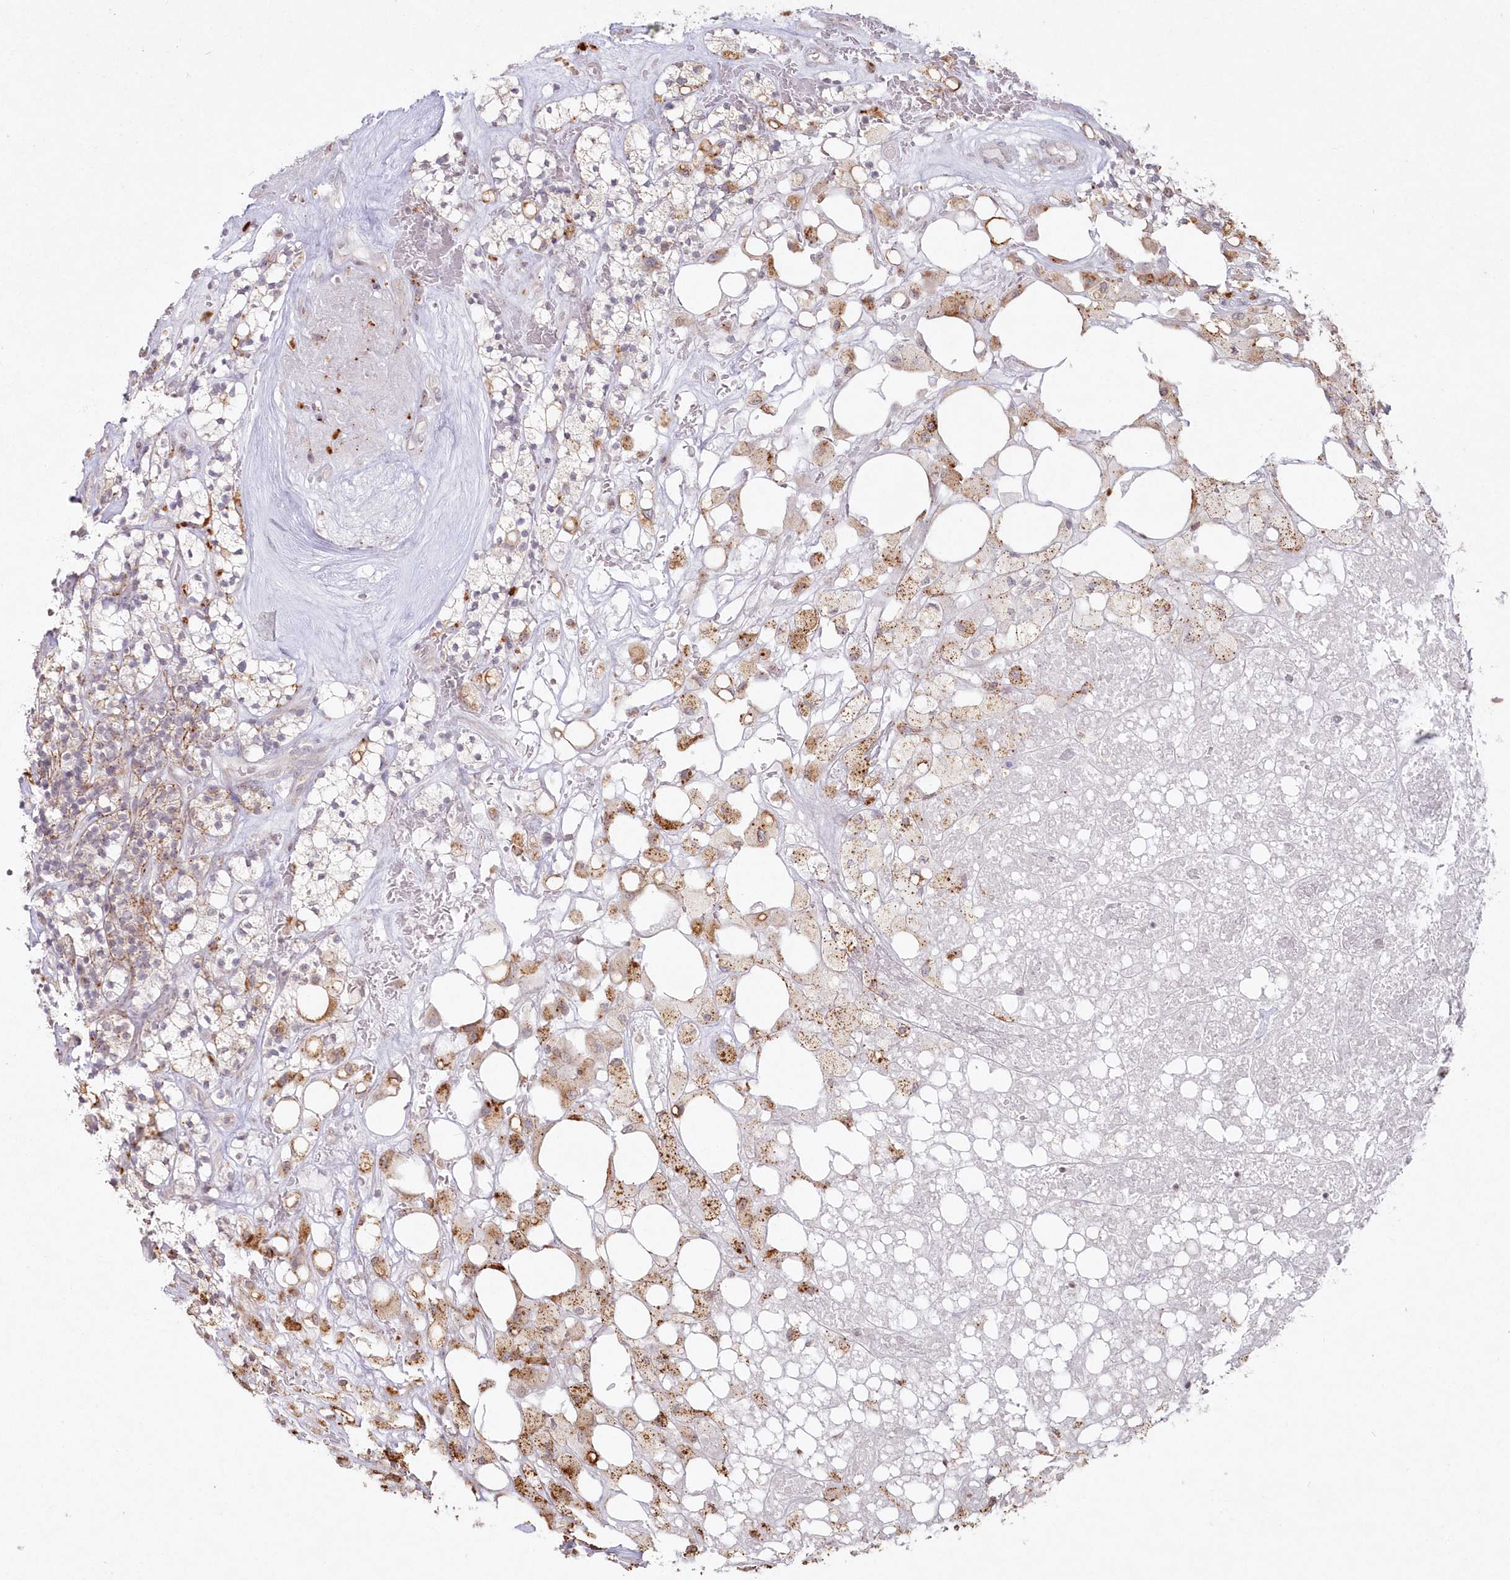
{"staining": {"intensity": "moderate", "quantity": "<25%", "location": "cytoplasmic/membranous"}, "tissue": "renal cancer", "cell_type": "Tumor cells", "image_type": "cancer", "snomed": [{"axis": "morphology", "description": "Adenocarcinoma, NOS"}, {"axis": "topography", "description": "Kidney"}], "caption": "Protein expression analysis of renal adenocarcinoma exhibits moderate cytoplasmic/membranous expression in about <25% of tumor cells.", "gene": "ARSB", "patient": {"sex": "male", "age": 77}}